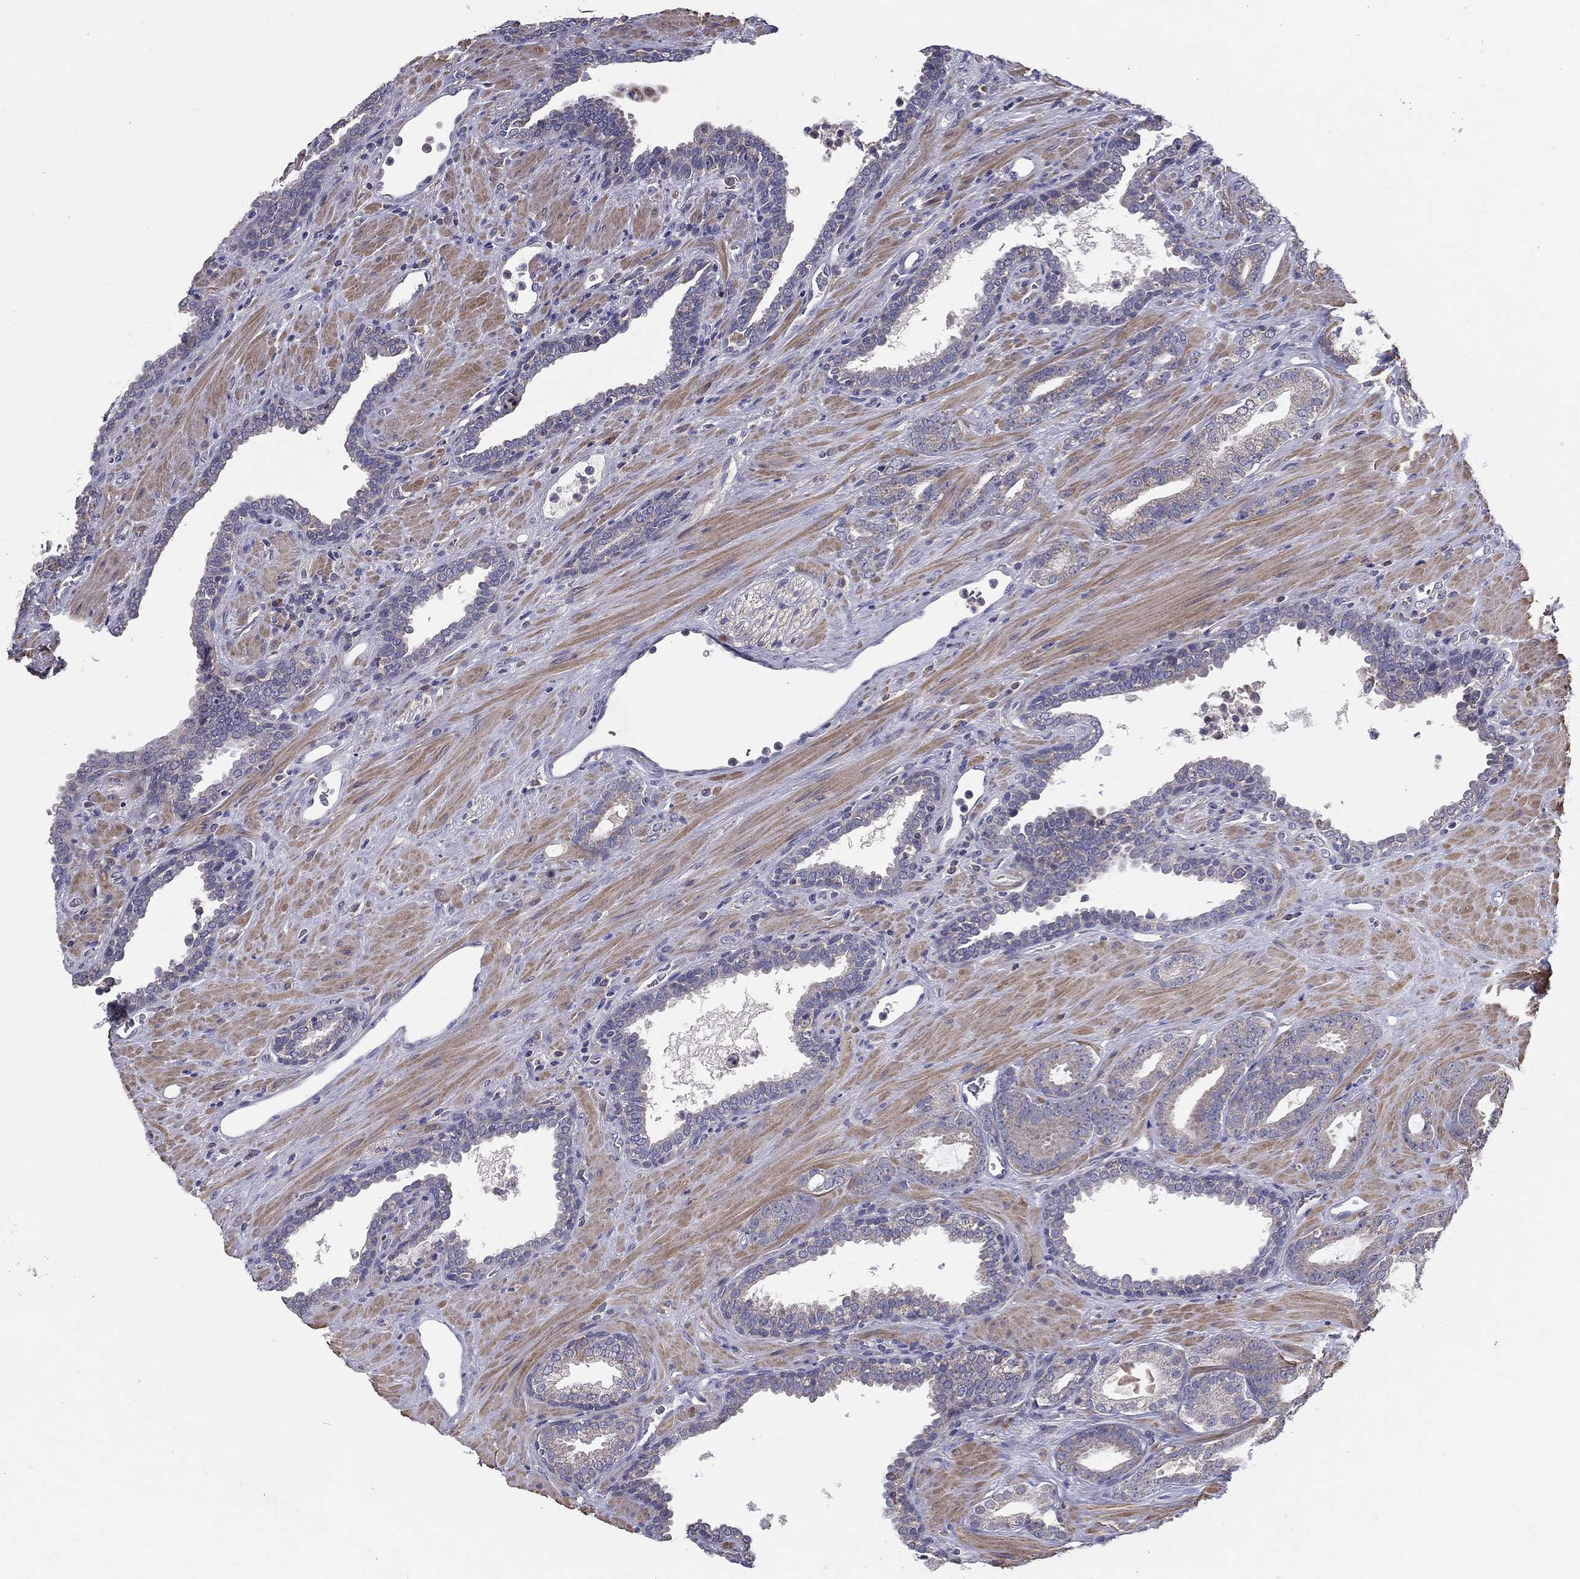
{"staining": {"intensity": "negative", "quantity": "none", "location": "none"}, "tissue": "prostate cancer", "cell_type": "Tumor cells", "image_type": "cancer", "snomed": [{"axis": "morphology", "description": "Adenocarcinoma, Low grade"}, {"axis": "topography", "description": "Prostate"}], "caption": "A photomicrograph of human prostate cancer (low-grade adenocarcinoma) is negative for staining in tumor cells. (Immunohistochemistry, brightfield microscopy, high magnification).", "gene": "PCSK1", "patient": {"sex": "male", "age": 61}}